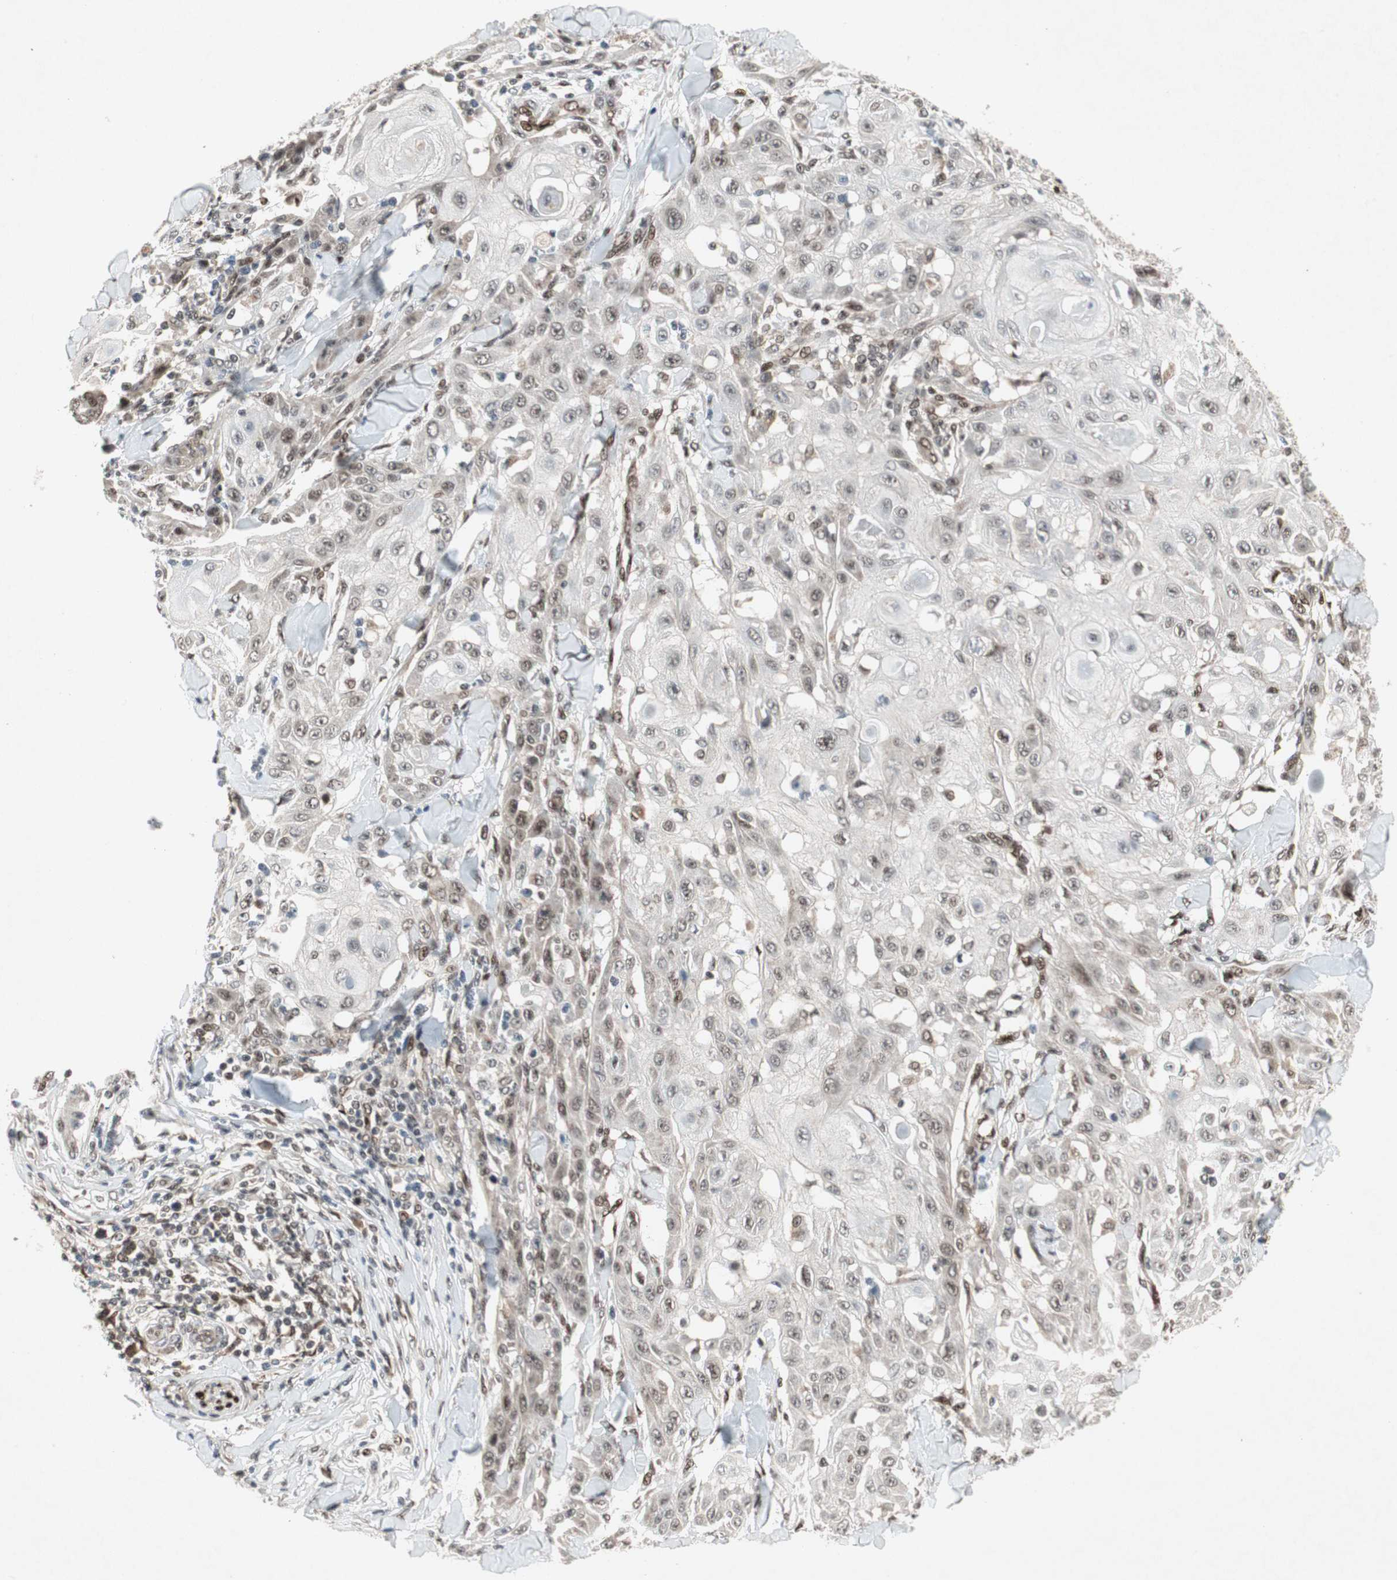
{"staining": {"intensity": "moderate", "quantity": ">75%", "location": "nuclear"}, "tissue": "skin cancer", "cell_type": "Tumor cells", "image_type": "cancer", "snomed": [{"axis": "morphology", "description": "Squamous cell carcinoma, NOS"}, {"axis": "topography", "description": "Skin"}], "caption": "Protein positivity by immunohistochemistry (IHC) reveals moderate nuclear expression in approximately >75% of tumor cells in skin cancer (squamous cell carcinoma).", "gene": "TCF12", "patient": {"sex": "male", "age": 24}}